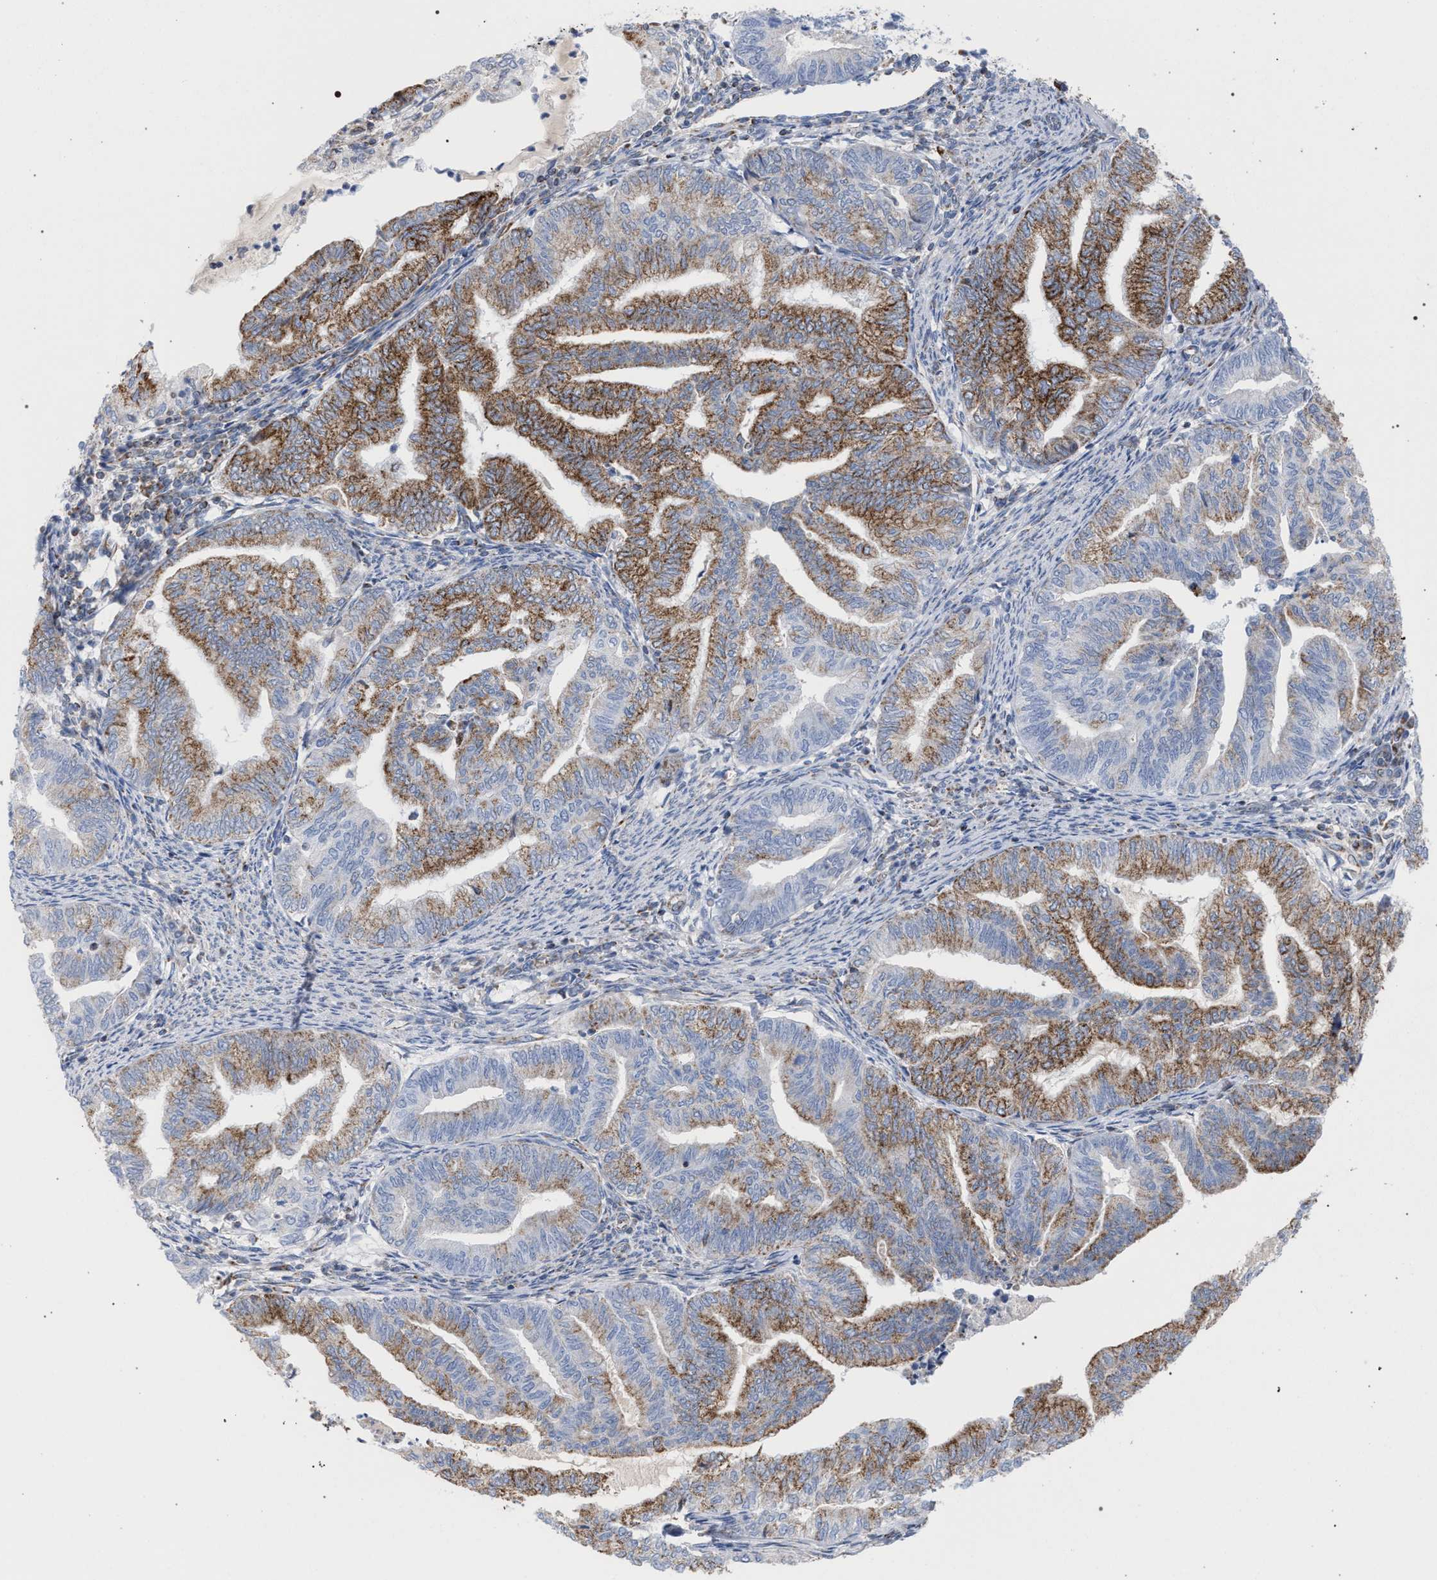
{"staining": {"intensity": "moderate", "quantity": "25%-75%", "location": "cytoplasmic/membranous"}, "tissue": "endometrial cancer", "cell_type": "Tumor cells", "image_type": "cancer", "snomed": [{"axis": "morphology", "description": "Adenocarcinoma, NOS"}, {"axis": "topography", "description": "Endometrium"}], "caption": "Protein expression analysis of adenocarcinoma (endometrial) exhibits moderate cytoplasmic/membranous expression in approximately 25%-75% of tumor cells. (IHC, brightfield microscopy, high magnification).", "gene": "ECI2", "patient": {"sex": "female", "age": 79}}